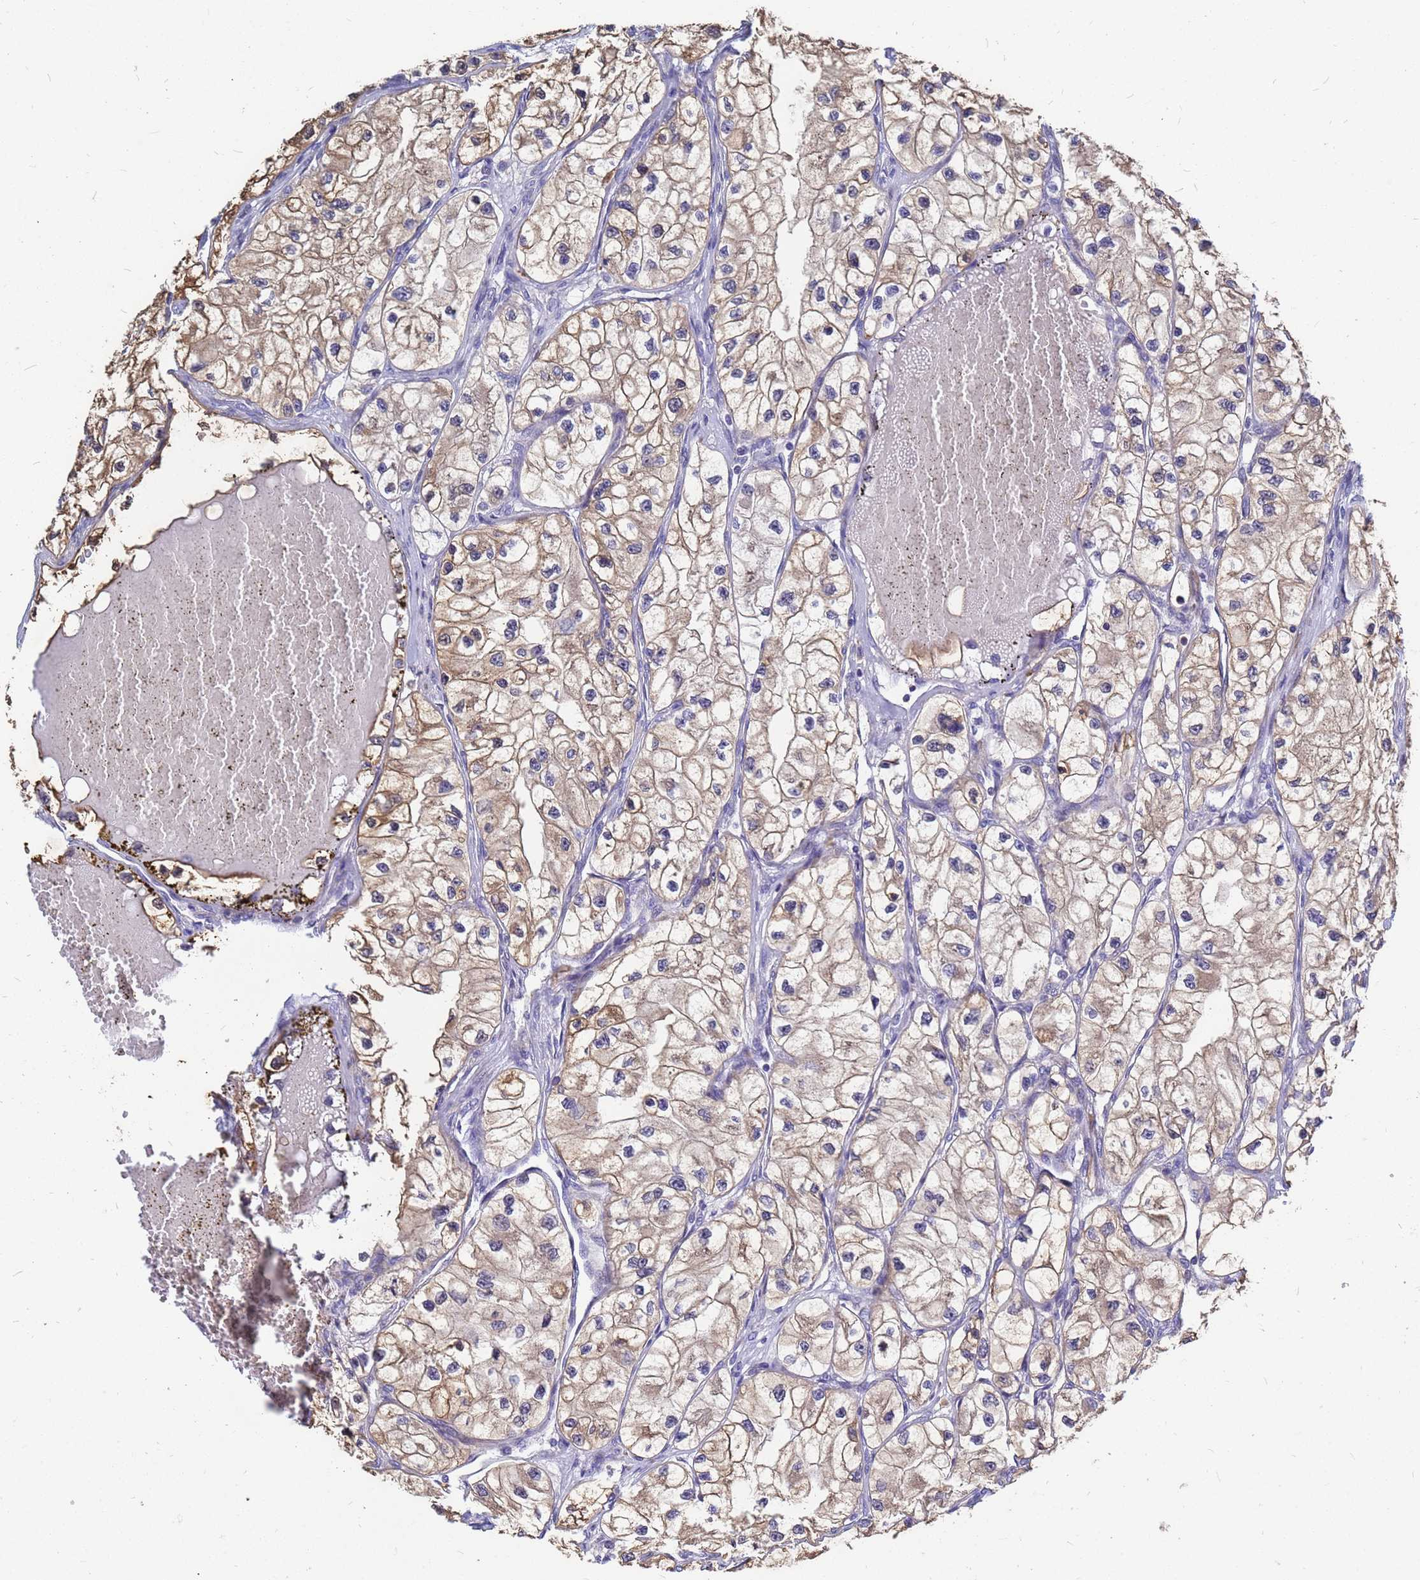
{"staining": {"intensity": "moderate", "quantity": "25%-75%", "location": "cytoplasmic/membranous"}, "tissue": "renal cancer", "cell_type": "Tumor cells", "image_type": "cancer", "snomed": [{"axis": "morphology", "description": "Adenocarcinoma, NOS"}, {"axis": "topography", "description": "Kidney"}], "caption": "An image of human adenocarcinoma (renal) stained for a protein shows moderate cytoplasmic/membranous brown staining in tumor cells.", "gene": "MOB2", "patient": {"sex": "female", "age": 57}}